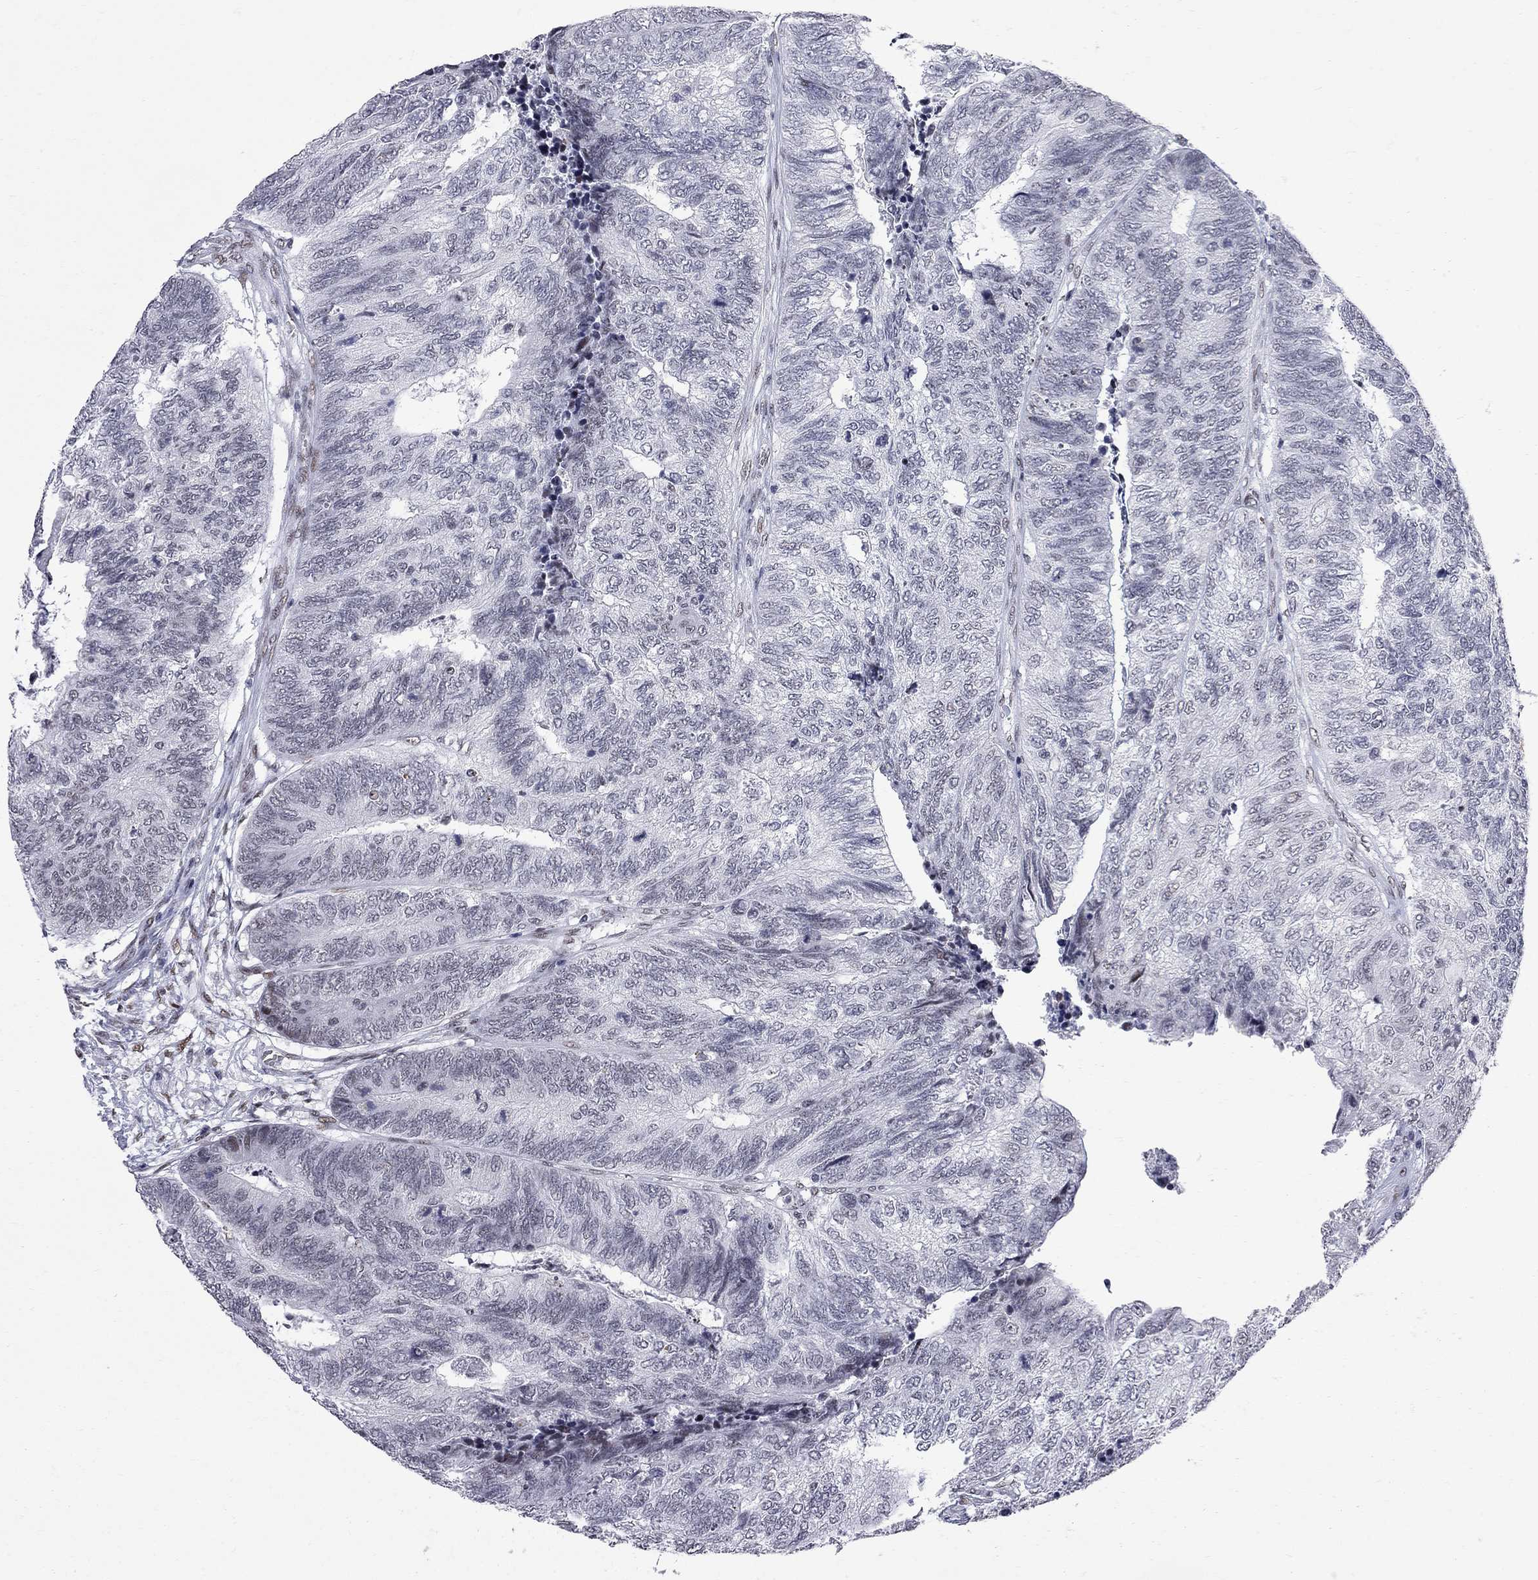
{"staining": {"intensity": "negative", "quantity": "none", "location": "none"}, "tissue": "colorectal cancer", "cell_type": "Tumor cells", "image_type": "cancer", "snomed": [{"axis": "morphology", "description": "Adenocarcinoma, NOS"}, {"axis": "topography", "description": "Colon"}], "caption": "This is a micrograph of immunohistochemistry staining of colorectal cancer, which shows no expression in tumor cells.", "gene": "ZBTB47", "patient": {"sex": "female", "age": 67}}